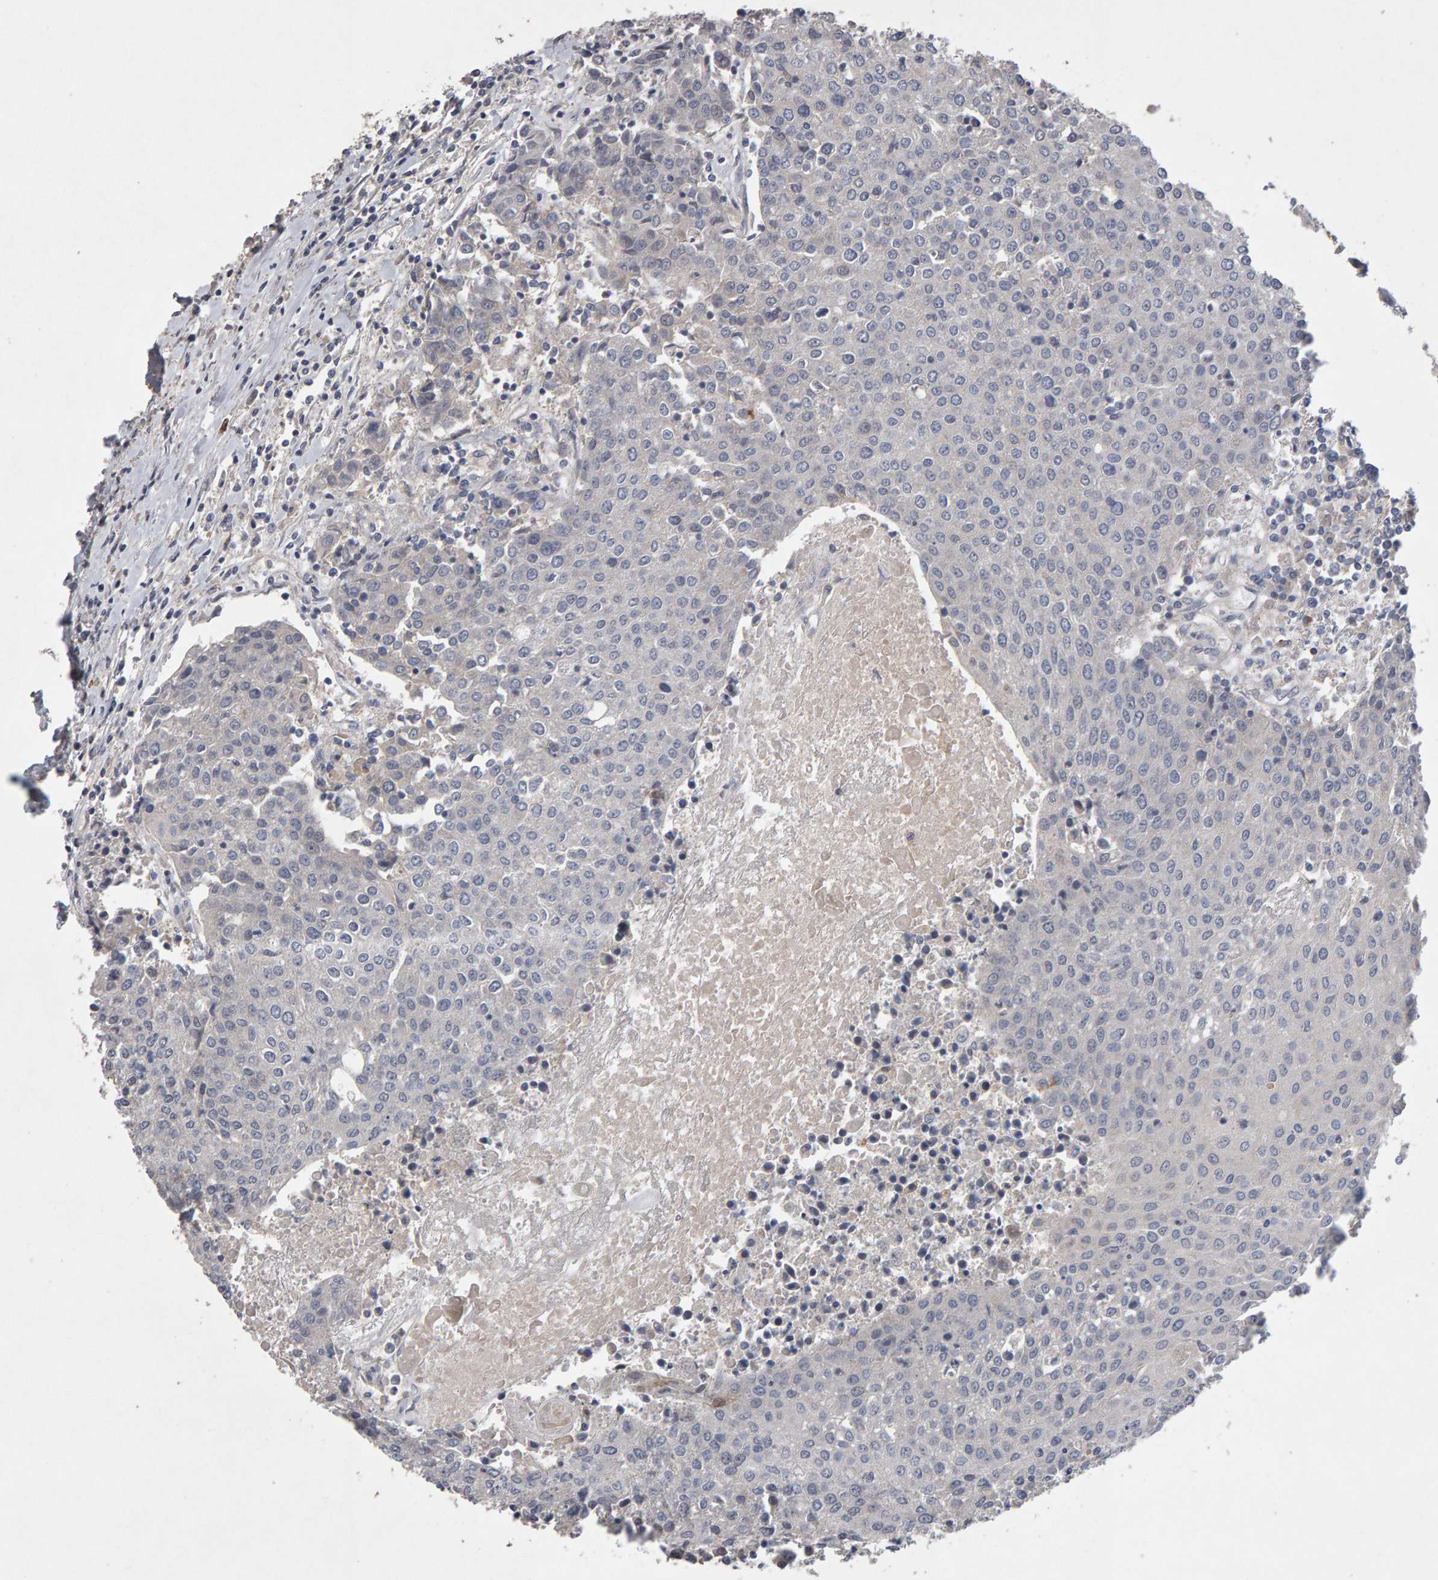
{"staining": {"intensity": "negative", "quantity": "none", "location": "none"}, "tissue": "urothelial cancer", "cell_type": "Tumor cells", "image_type": "cancer", "snomed": [{"axis": "morphology", "description": "Urothelial carcinoma, High grade"}, {"axis": "topography", "description": "Urinary bladder"}], "caption": "Immunohistochemical staining of human high-grade urothelial carcinoma demonstrates no significant positivity in tumor cells.", "gene": "COASY", "patient": {"sex": "female", "age": 85}}